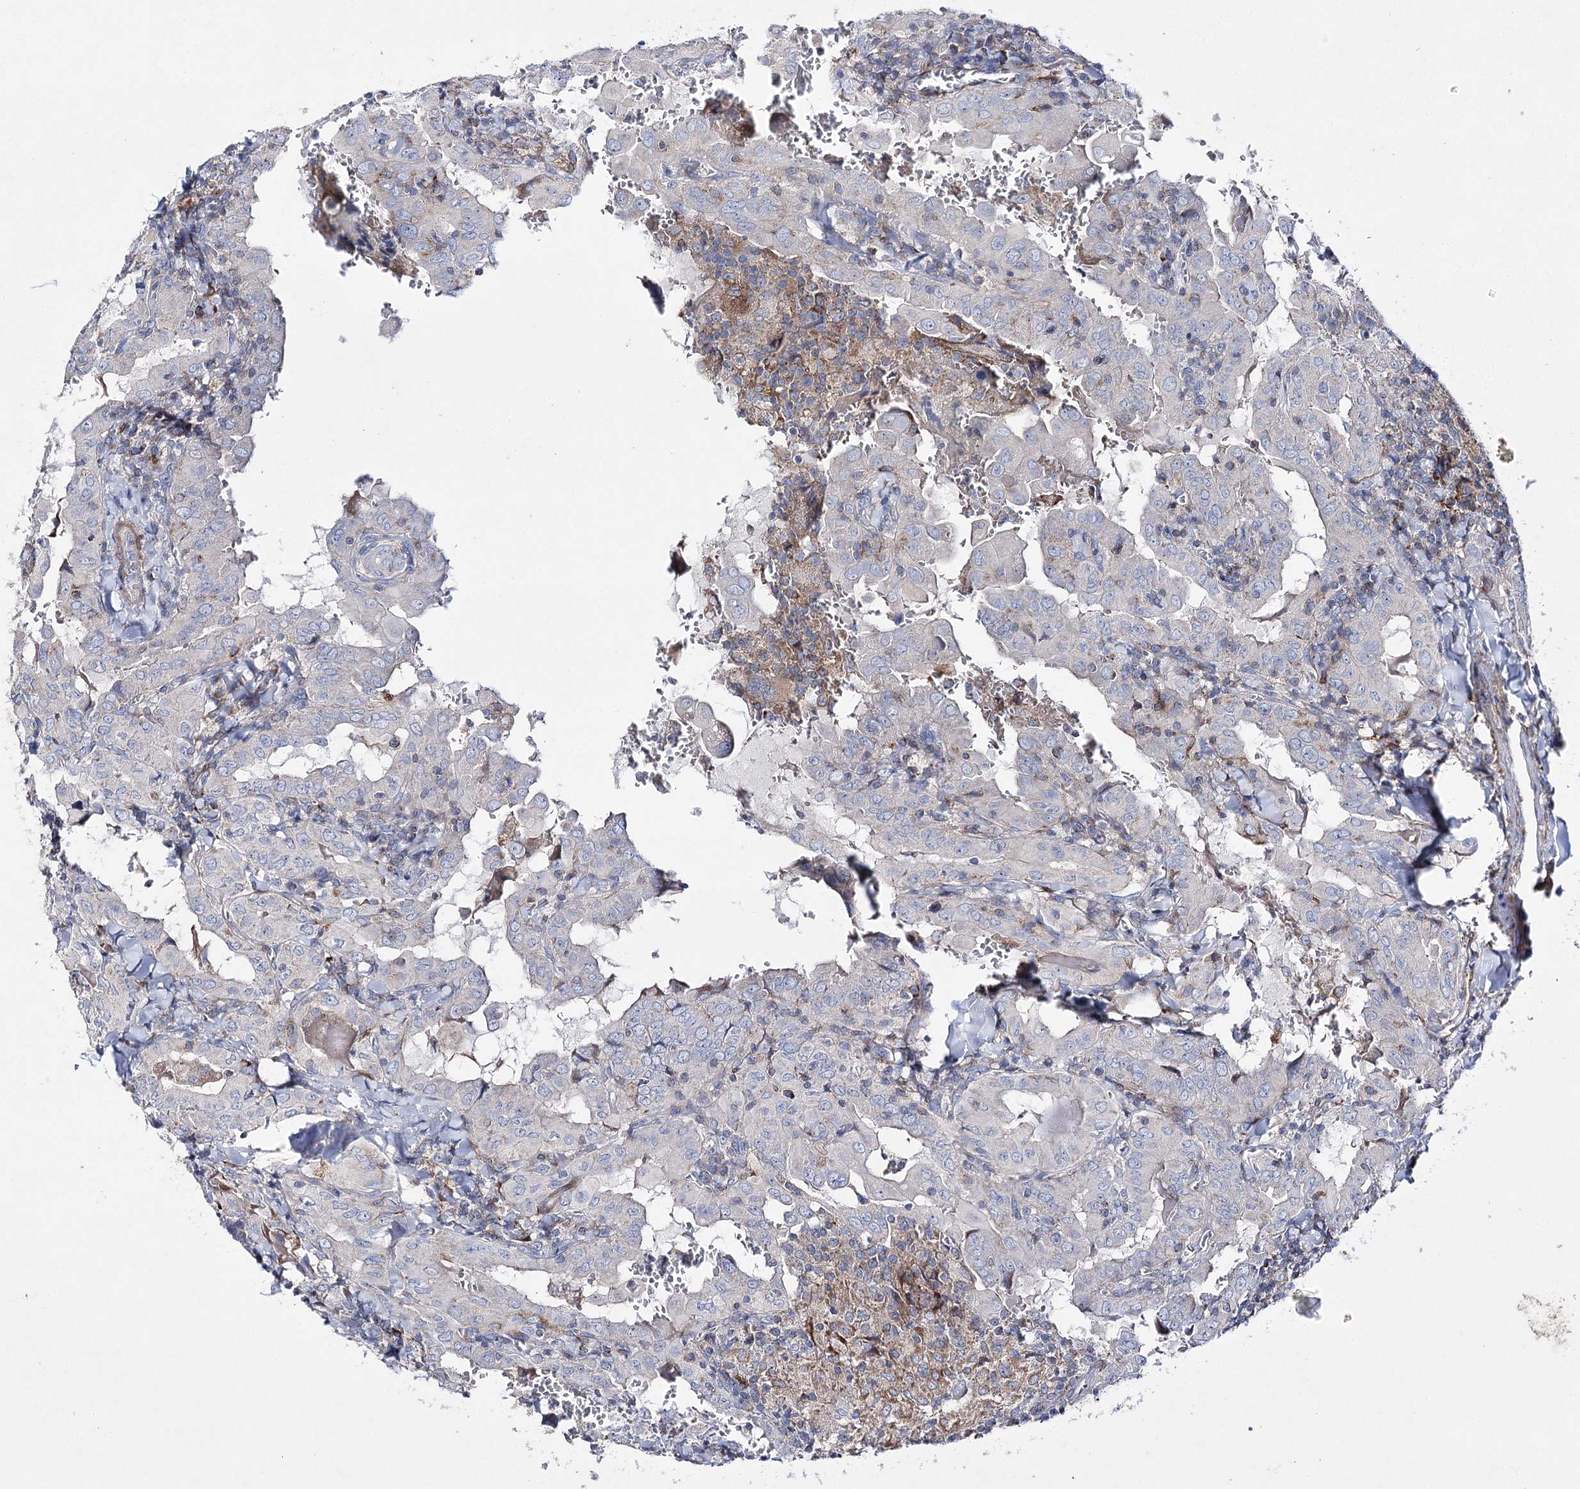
{"staining": {"intensity": "negative", "quantity": "none", "location": "none"}, "tissue": "thyroid cancer", "cell_type": "Tumor cells", "image_type": "cancer", "snomed": [{"axis": "morphology", "description": "Papillary adenocarcinoma, NOS"}, {"axis": "topography", "description": "Thyroid gland"}], "caption": "The histopathology image demonstrates no significant positivity in tumor cells of thyroid papillary adenocarcinoma. (Immunohistochemistry (ihc), brightfield microscopy, high magnification).", "gene": "COX15", "patient": {"sex": "female", "age": 72}}